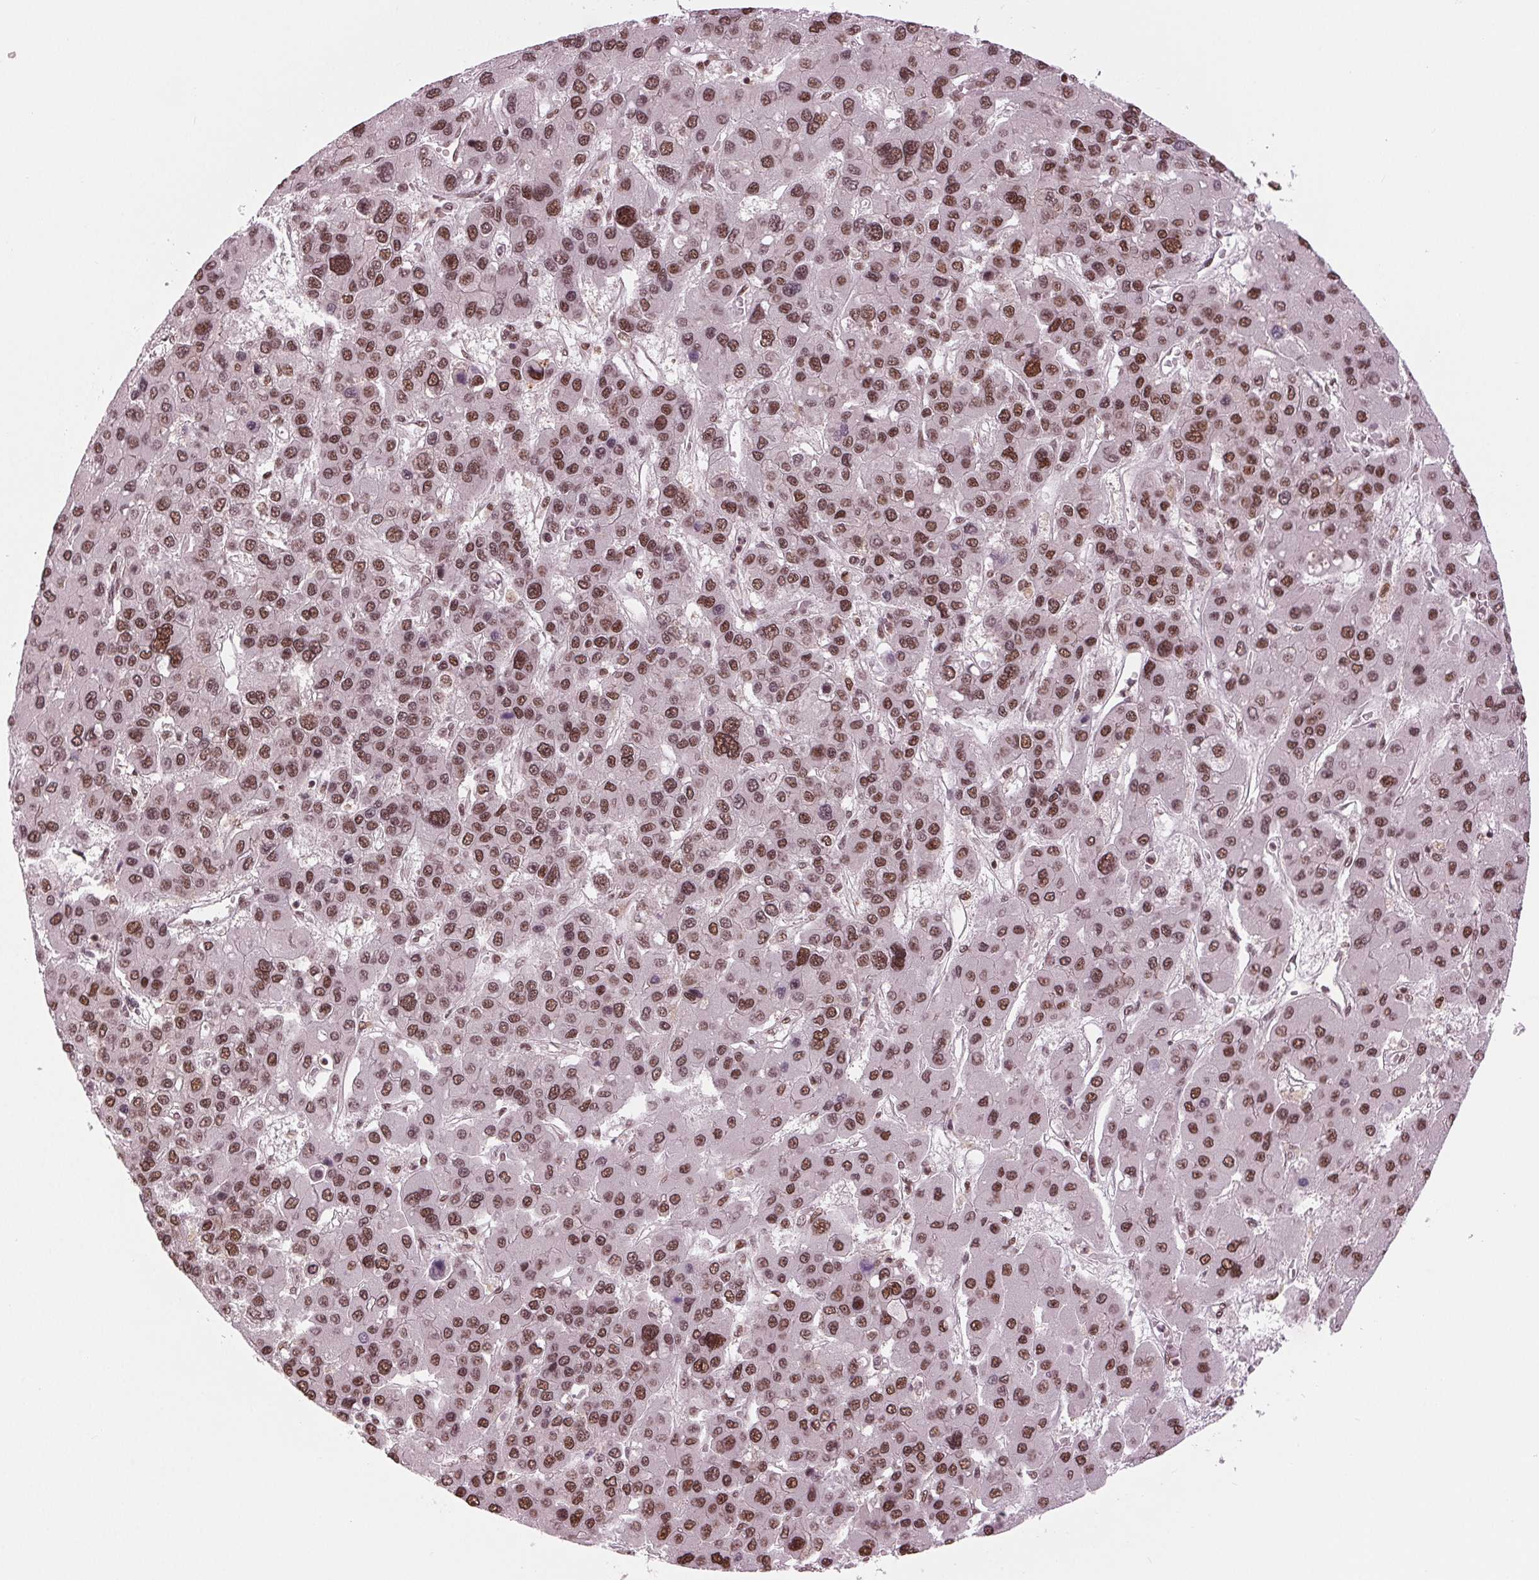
{"staining": {"intensity": "moderate", "quantity": ">75%", "location": "nuclear"}, "tissue": "liver cancer", "cell_type": "Tumor cells", "image_type": "cancer", "snomed": [{"axis": "morphology", "description": "Carcinoma, Hepatocellular, NOS"}, {"axis": "topography", "description": "Liver"}], "caption": "Immunohistochemical staining of hepatocellular carcinoma (liver) demonstrates moderate nuclear protein expression in about >75% of tumor cells. The staining was performed using DAB (3,3'-diaminobenzidine), with brown indicating positive protein expression. Nuclei are stained blue with hematoxylin.", "gene": "LSM2", "patient": {"sex": "female", "age": 41}}